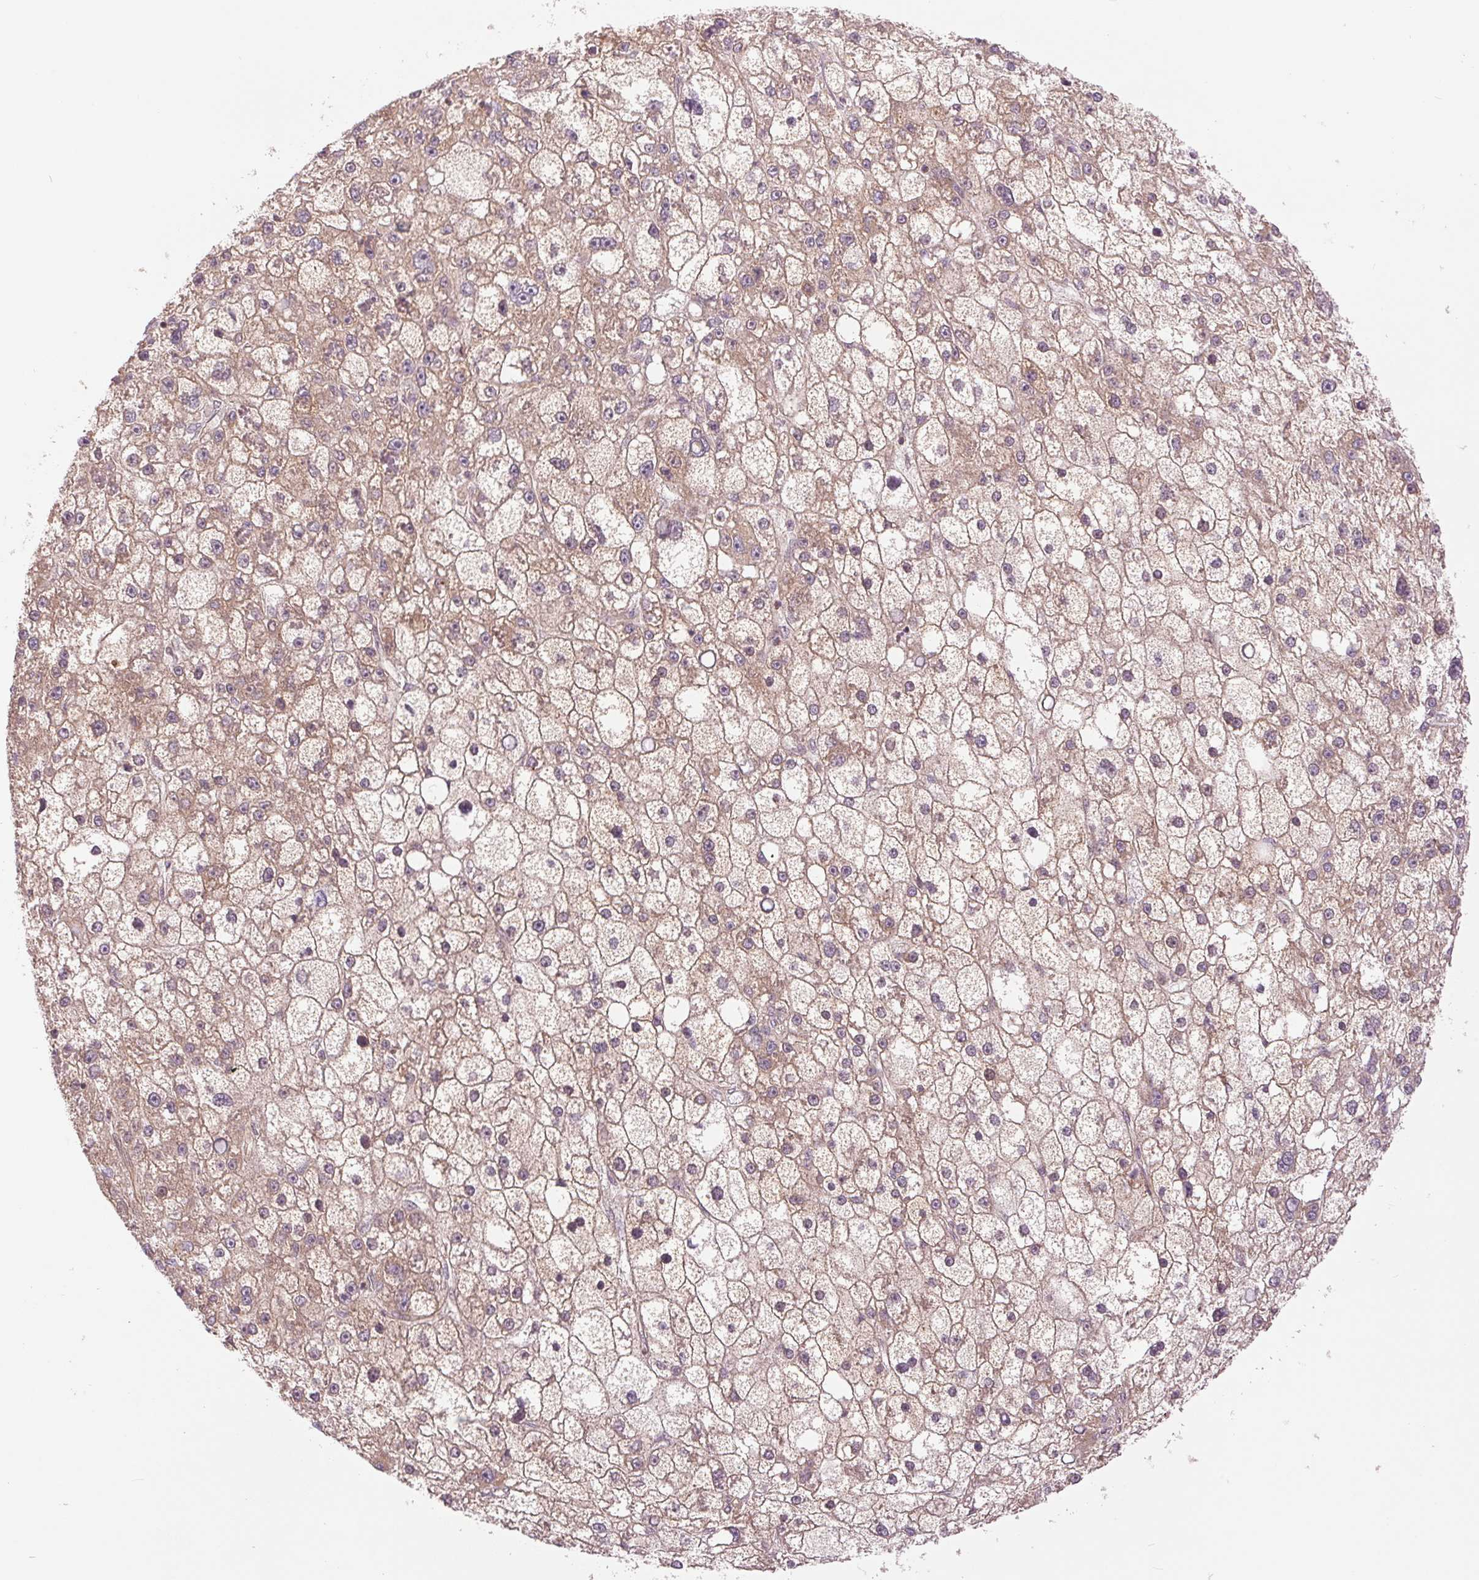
{"staining": {"intensity": "weak", "quantity": "25%-75%", "location": "cytoplasmic/membranous"}, "tissue": "liver cancer", "cell_type": "Tumor cells", "image_type": "cancer", "snomed": [{"axis": "morphology", "description": "Carcinoma, Hepatocellular, NOS"}, {"axis": "topography", "description": "Liver"}], "caption": "Tumor cells display low levels of weak cytoplasmic/membranous expression in about 25%-75% of cells in human hepatocellular carcinoma (liver).", "gene": "STARD7", "patient": {"sex": "male", "age": 67}}